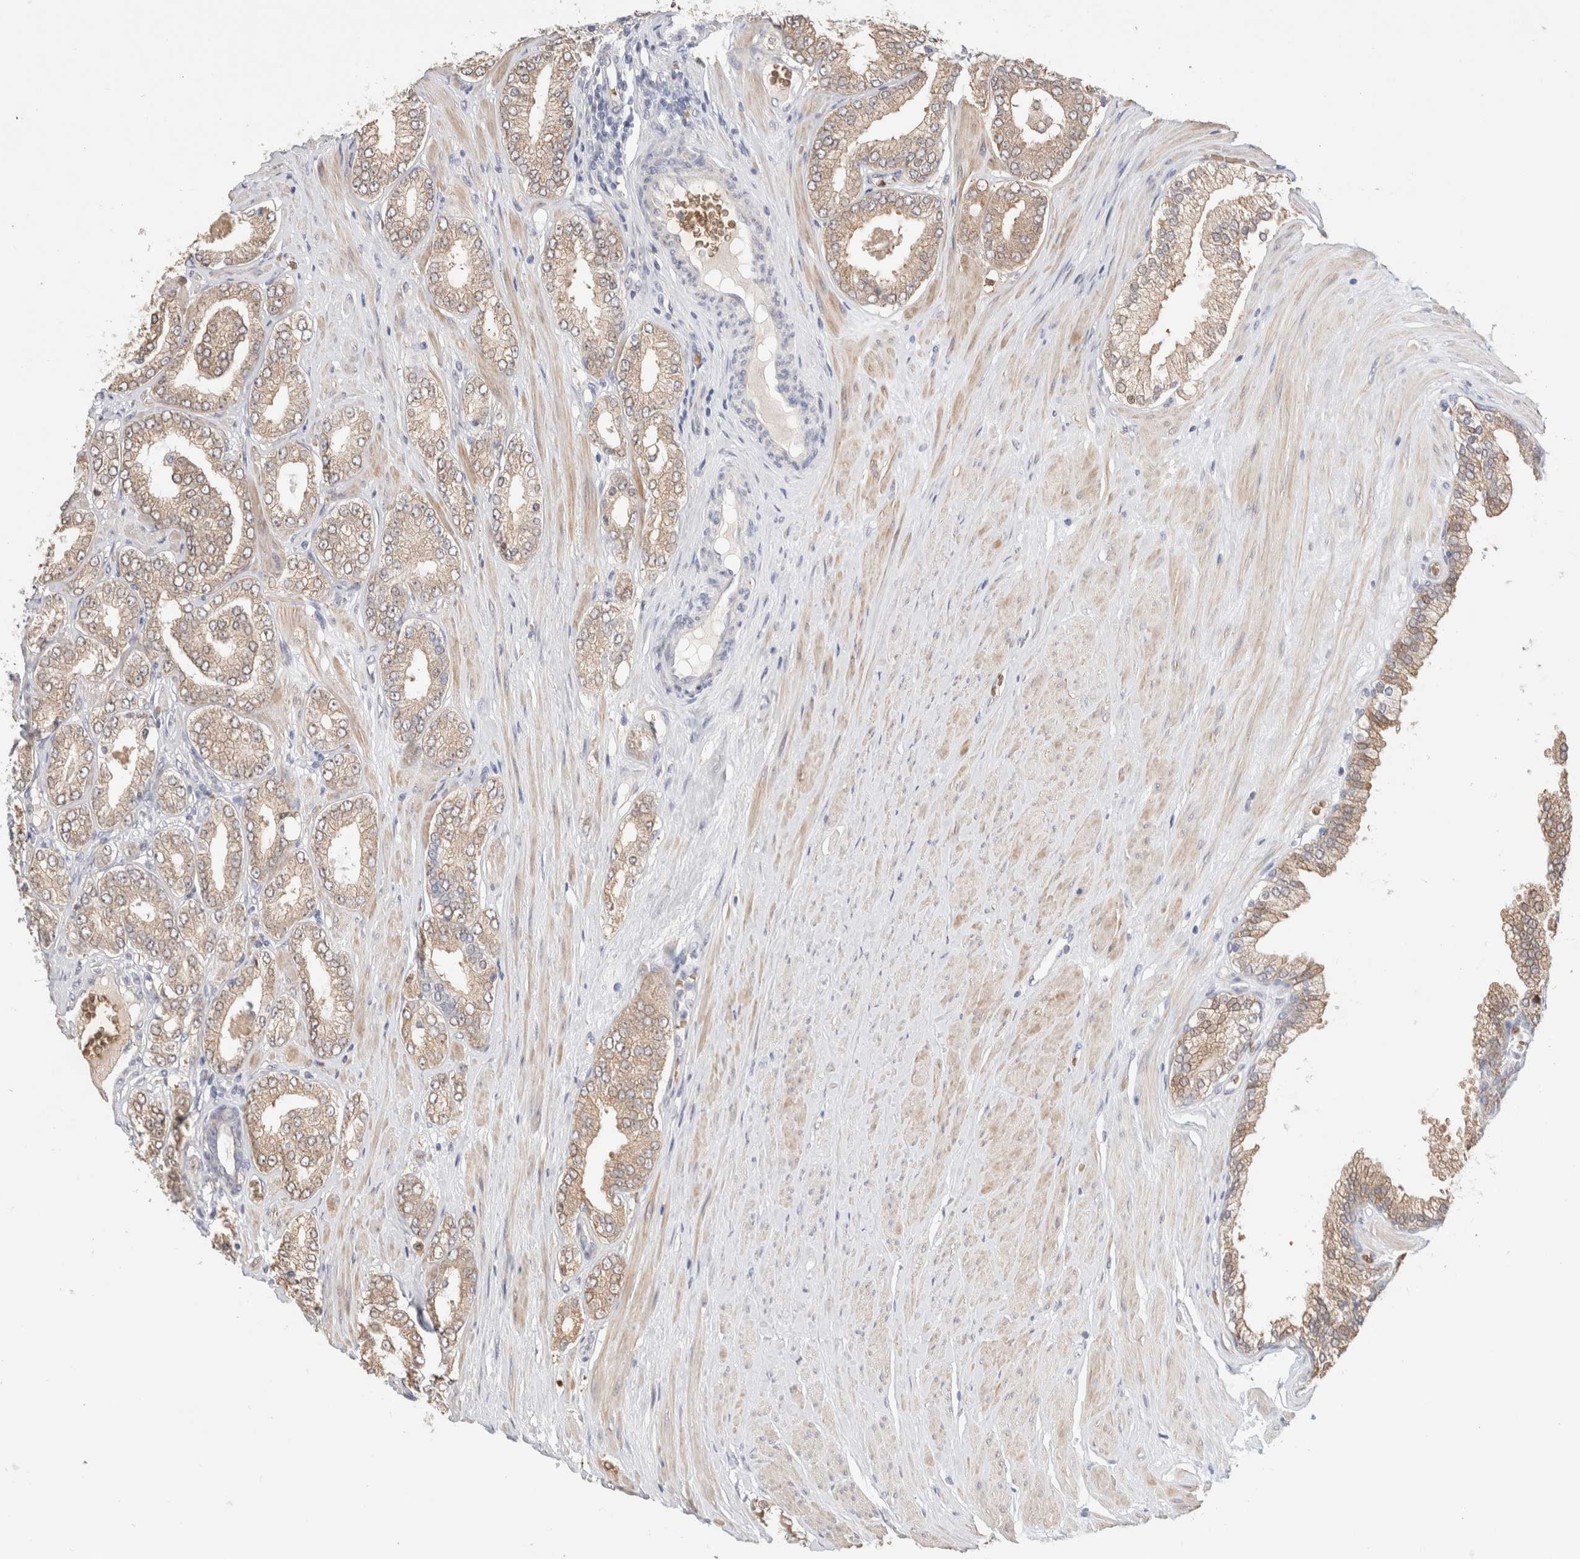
{"staining": {"intensity": "weak", "quantity": ">75%", "location": "cytoplasmic/membranous"}, "tissue": "prostate cancer", "cell_type": "Tumor cells", "image_type": "cancer", "snomed": [{"axis": "morphology", "description": "Adenocarcinoma, Low grade"}, {"axis": "topography", "description": "Prostate"}], "caption": "The photomicrograph reveals immunohistochemical staining of prostate low-grade adenocarcinoma. There is weak cytoplasmic/membranous staining is appreciated in approximately >75% of tumor cells.", "gene": "MST1", "patient": {"sex": "male", "age": 62}}